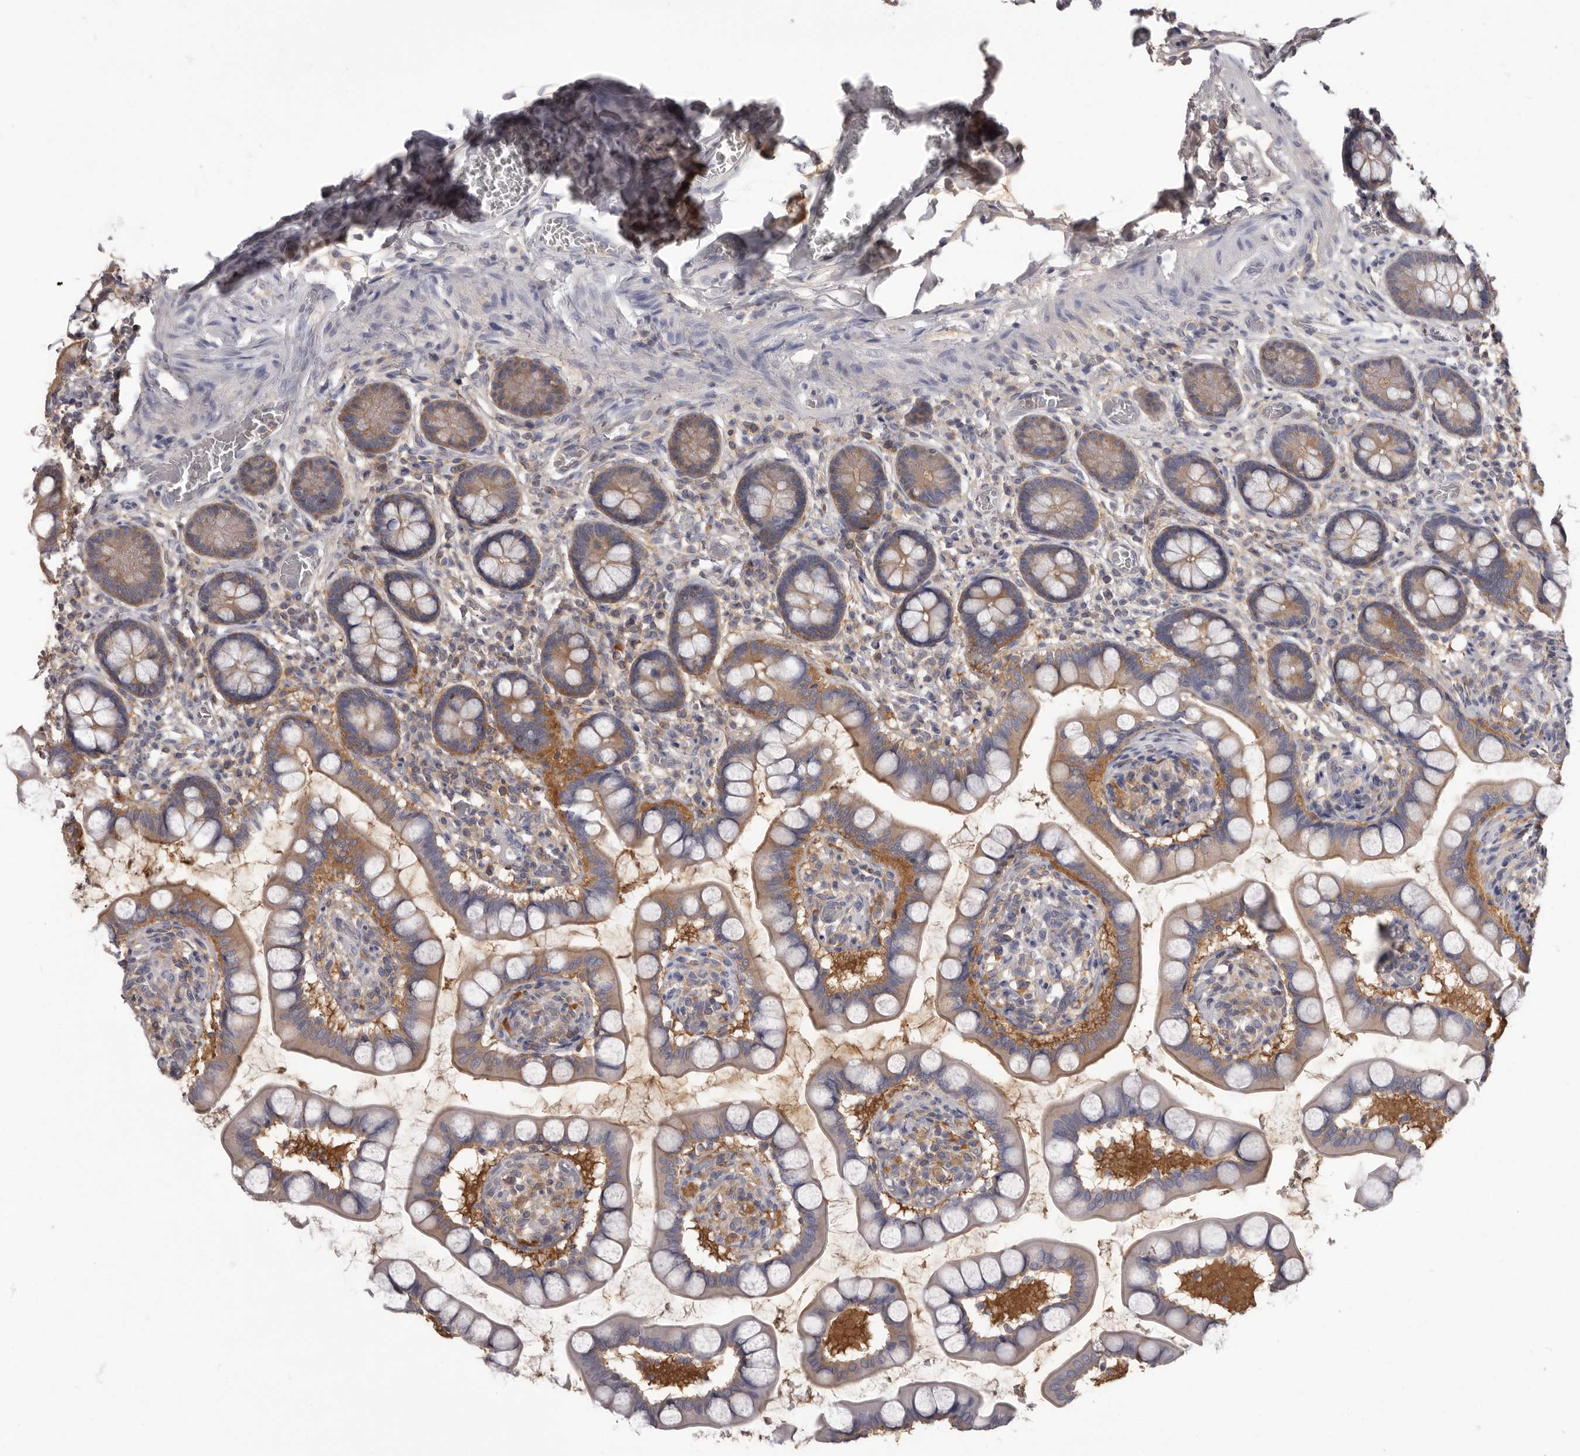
{"staining": {"intensity": "moderate", "quantity": ">75%", "location": "cytoplasmic/membranous"}, "tissue": "small intestine", "cell_type": "Glandular cells", "image_type": "normal", "snomed": [{"axis": "morphology", "description": "Normal tissue, NOS"}, {"axis": "topography", "description": "Small intestine"}], "caption": "IHC of unremarkable small intestine exhibits medium levels of moderate cytoplasmic/membranous expression in about >75% of glandular cells. (IHC, brightfield microscopy, high magnification).", "gene": "APEH", "patient": {"sex": "male", "age": 52}}